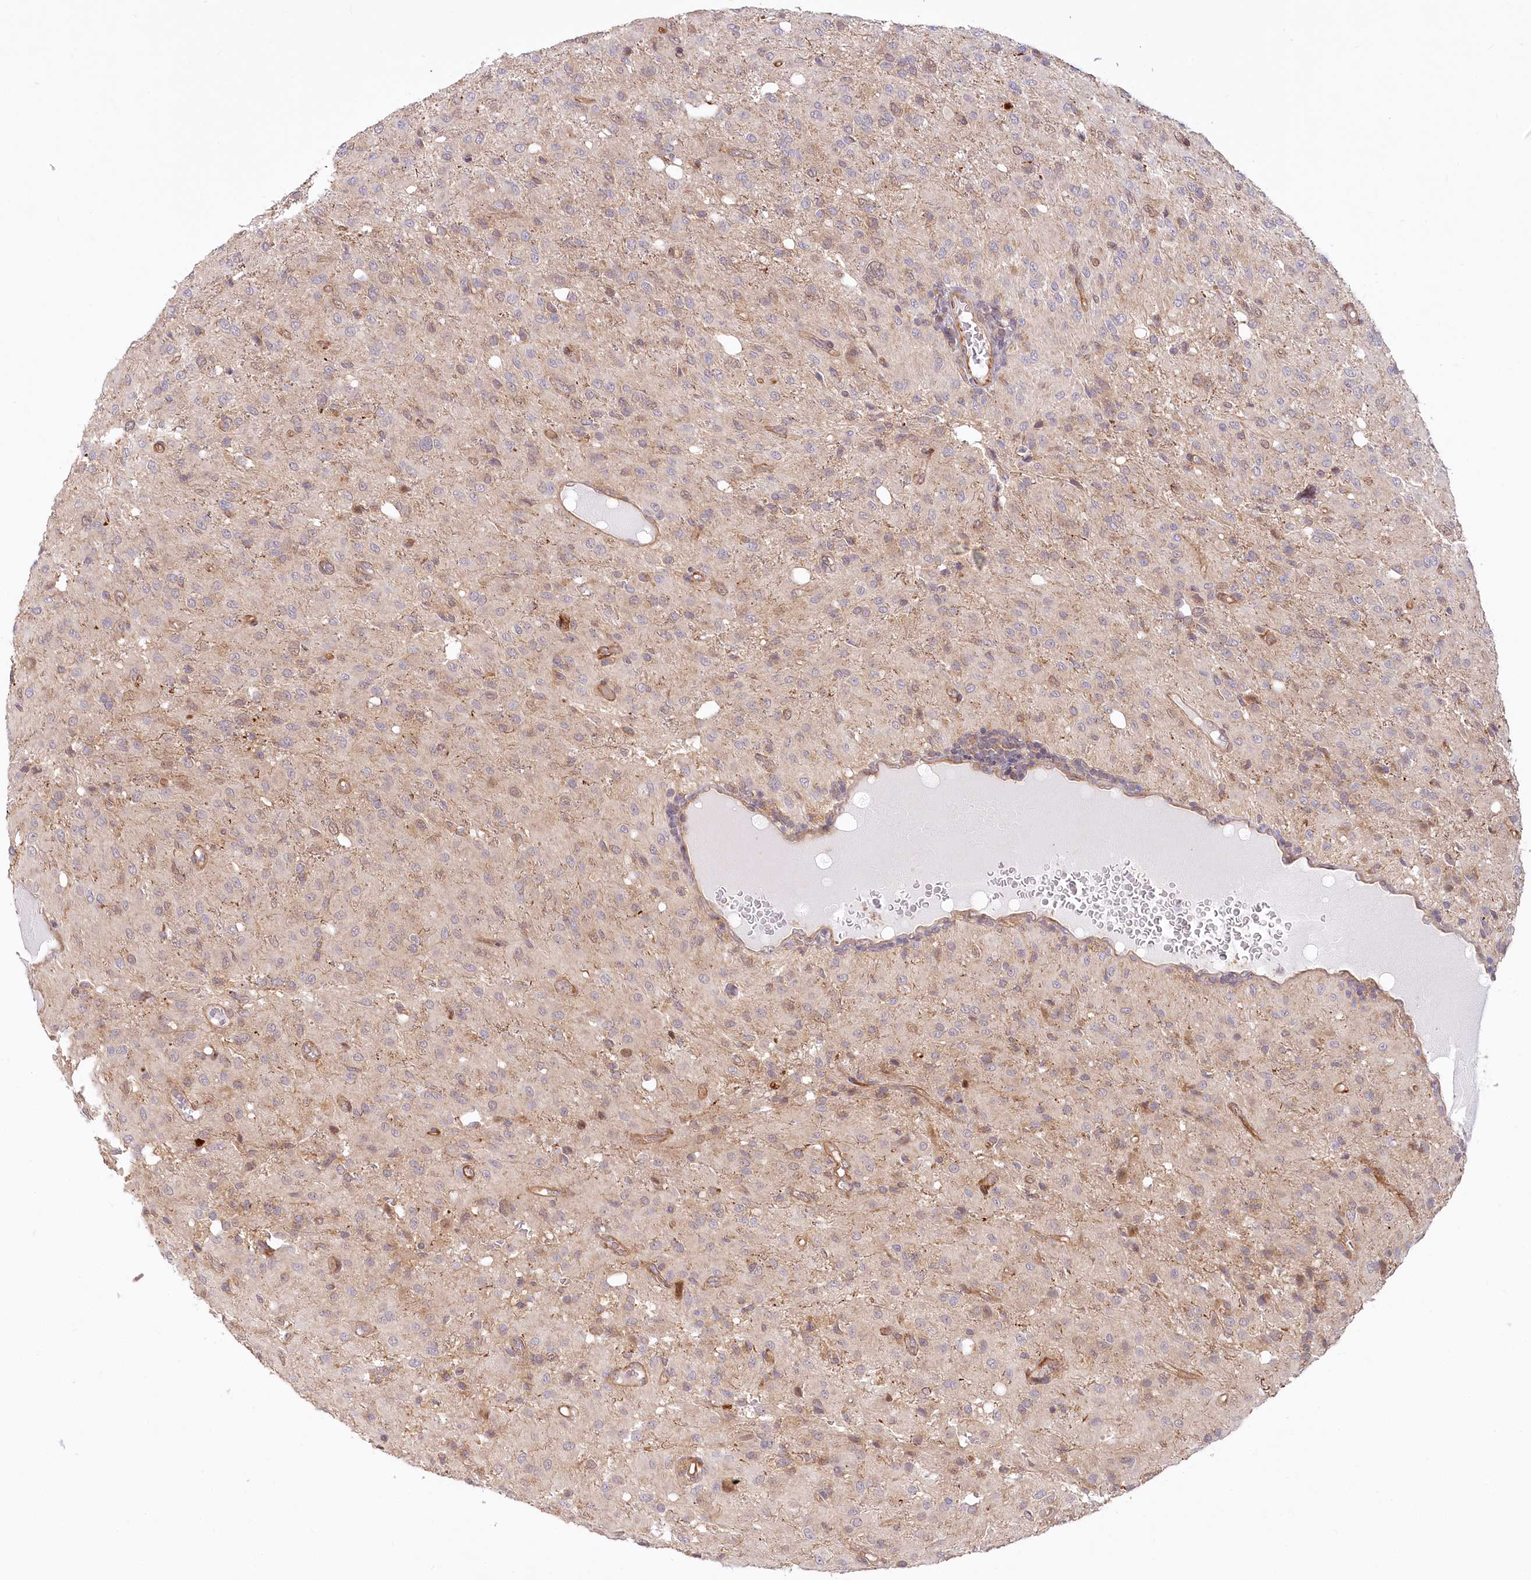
{"staining": {"intensity": "weak", "quantity": "25%-75%", "location": "cytoplasmic/membranous"}, "tissue": "glioma", "cell_type": "Tumor cells", "image_type": "cancer", "snomed": [{"axis": "morphology", "description": "Glioma, malignant, High grade"}, {"axis": "topography", "description": "Brain"}], "caption": "DAB (3,3'-diaminobenzidine) immunohistochemical staining of glioma exhibits weak cytoplasmic/membranous protein expression in about 25%-75% of tumor cells.", "gene": "CEP70", "patient": {"sex": "female", "age": 59}}